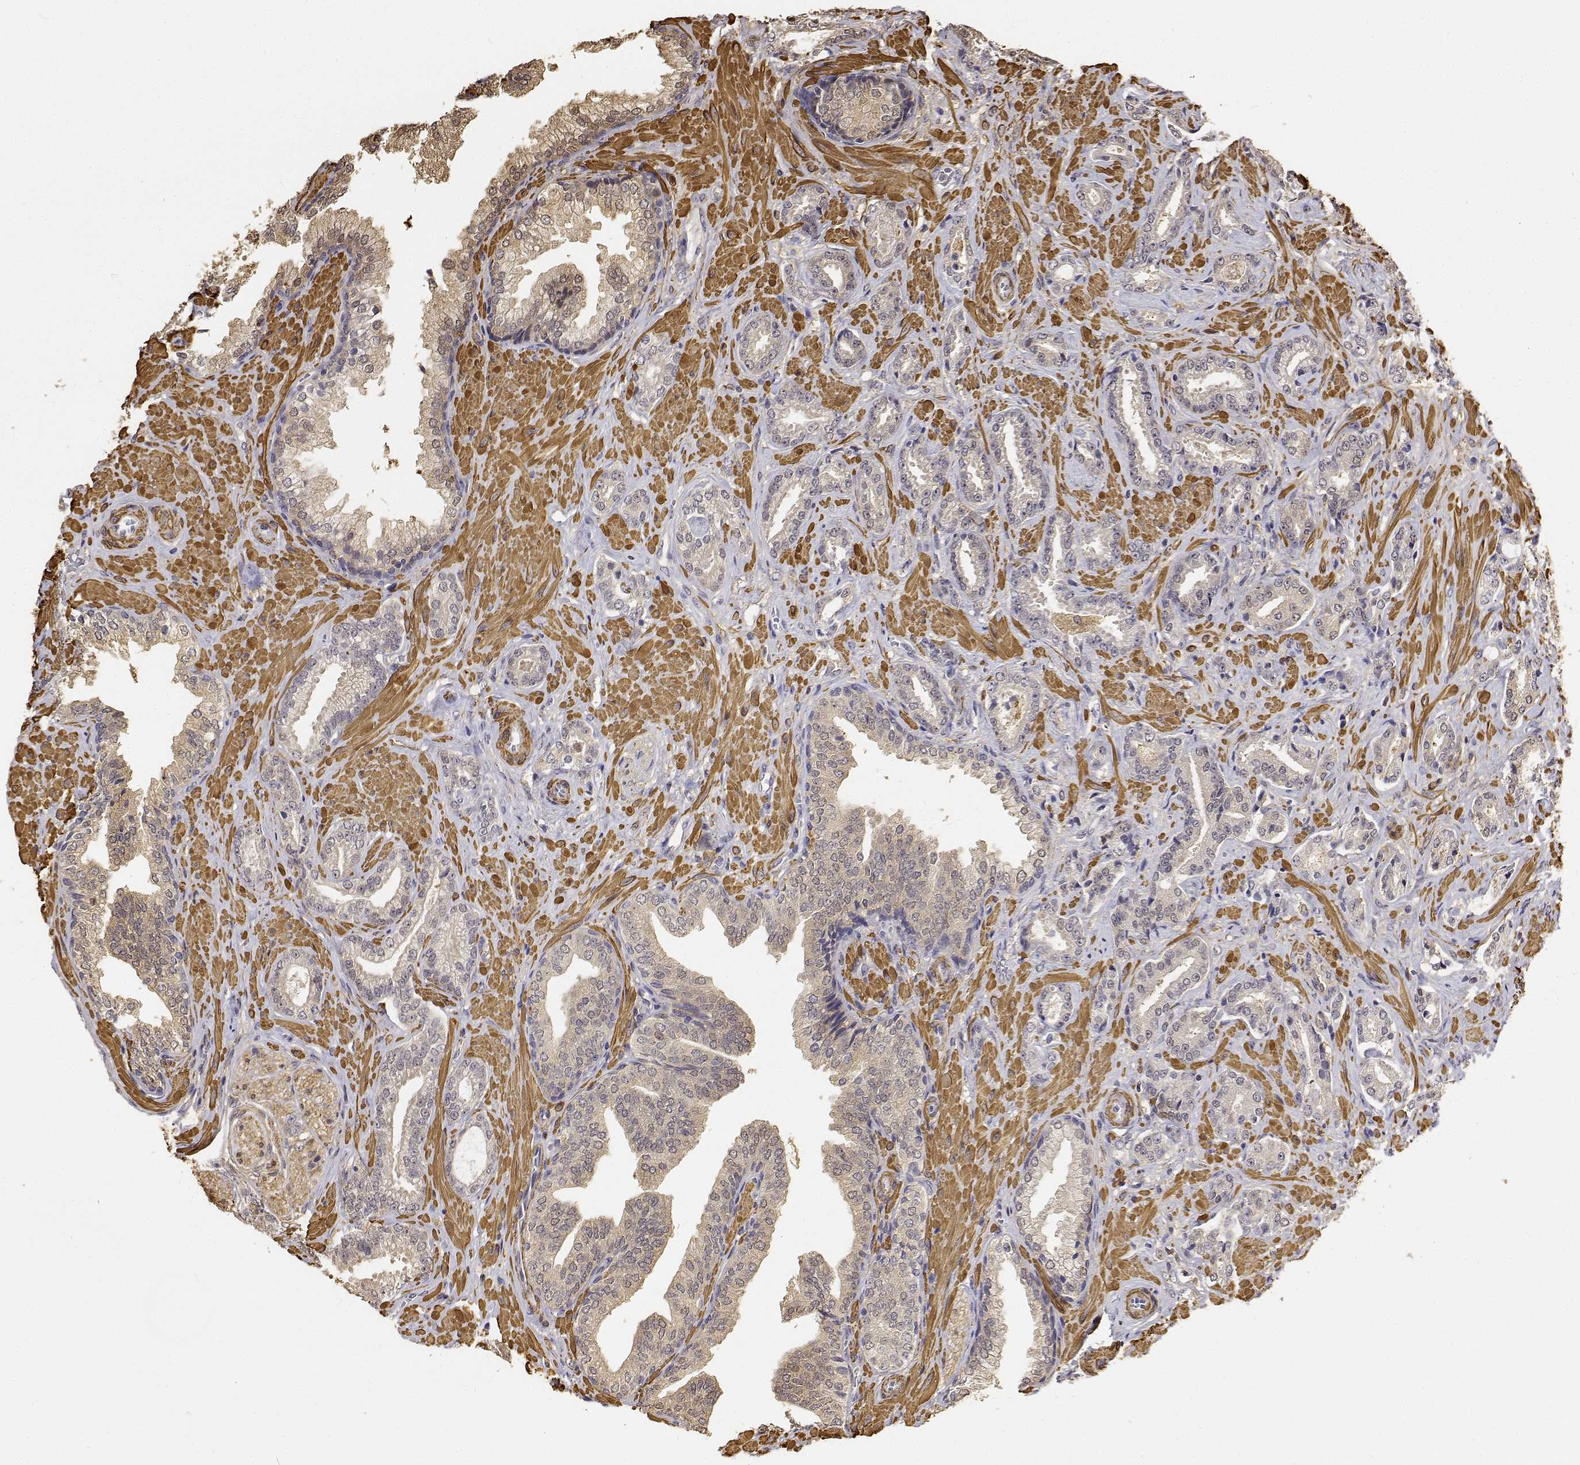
{"staining": {"intensity": "negative", "quantity": "none", "location": "none"}, "tissue": "prostate cancer", "cell_type": "Tumor cells", "image_type": "cancer", "snomed": [{"axis": "morphology", "description": "Adenocarcinoma, Low grade"}, {"axis": "topography", "description": "Prostate"}], "caption": "Prostate cancer (low-grade adenocarcinoma) was stained to show a protein in brown. There is no significant expression in tumor cells. (DAB immunohistochemistry with hematoxylin counter stain).", "gene": "PCID2", "patient": {"sex": "male", "age": 61}}